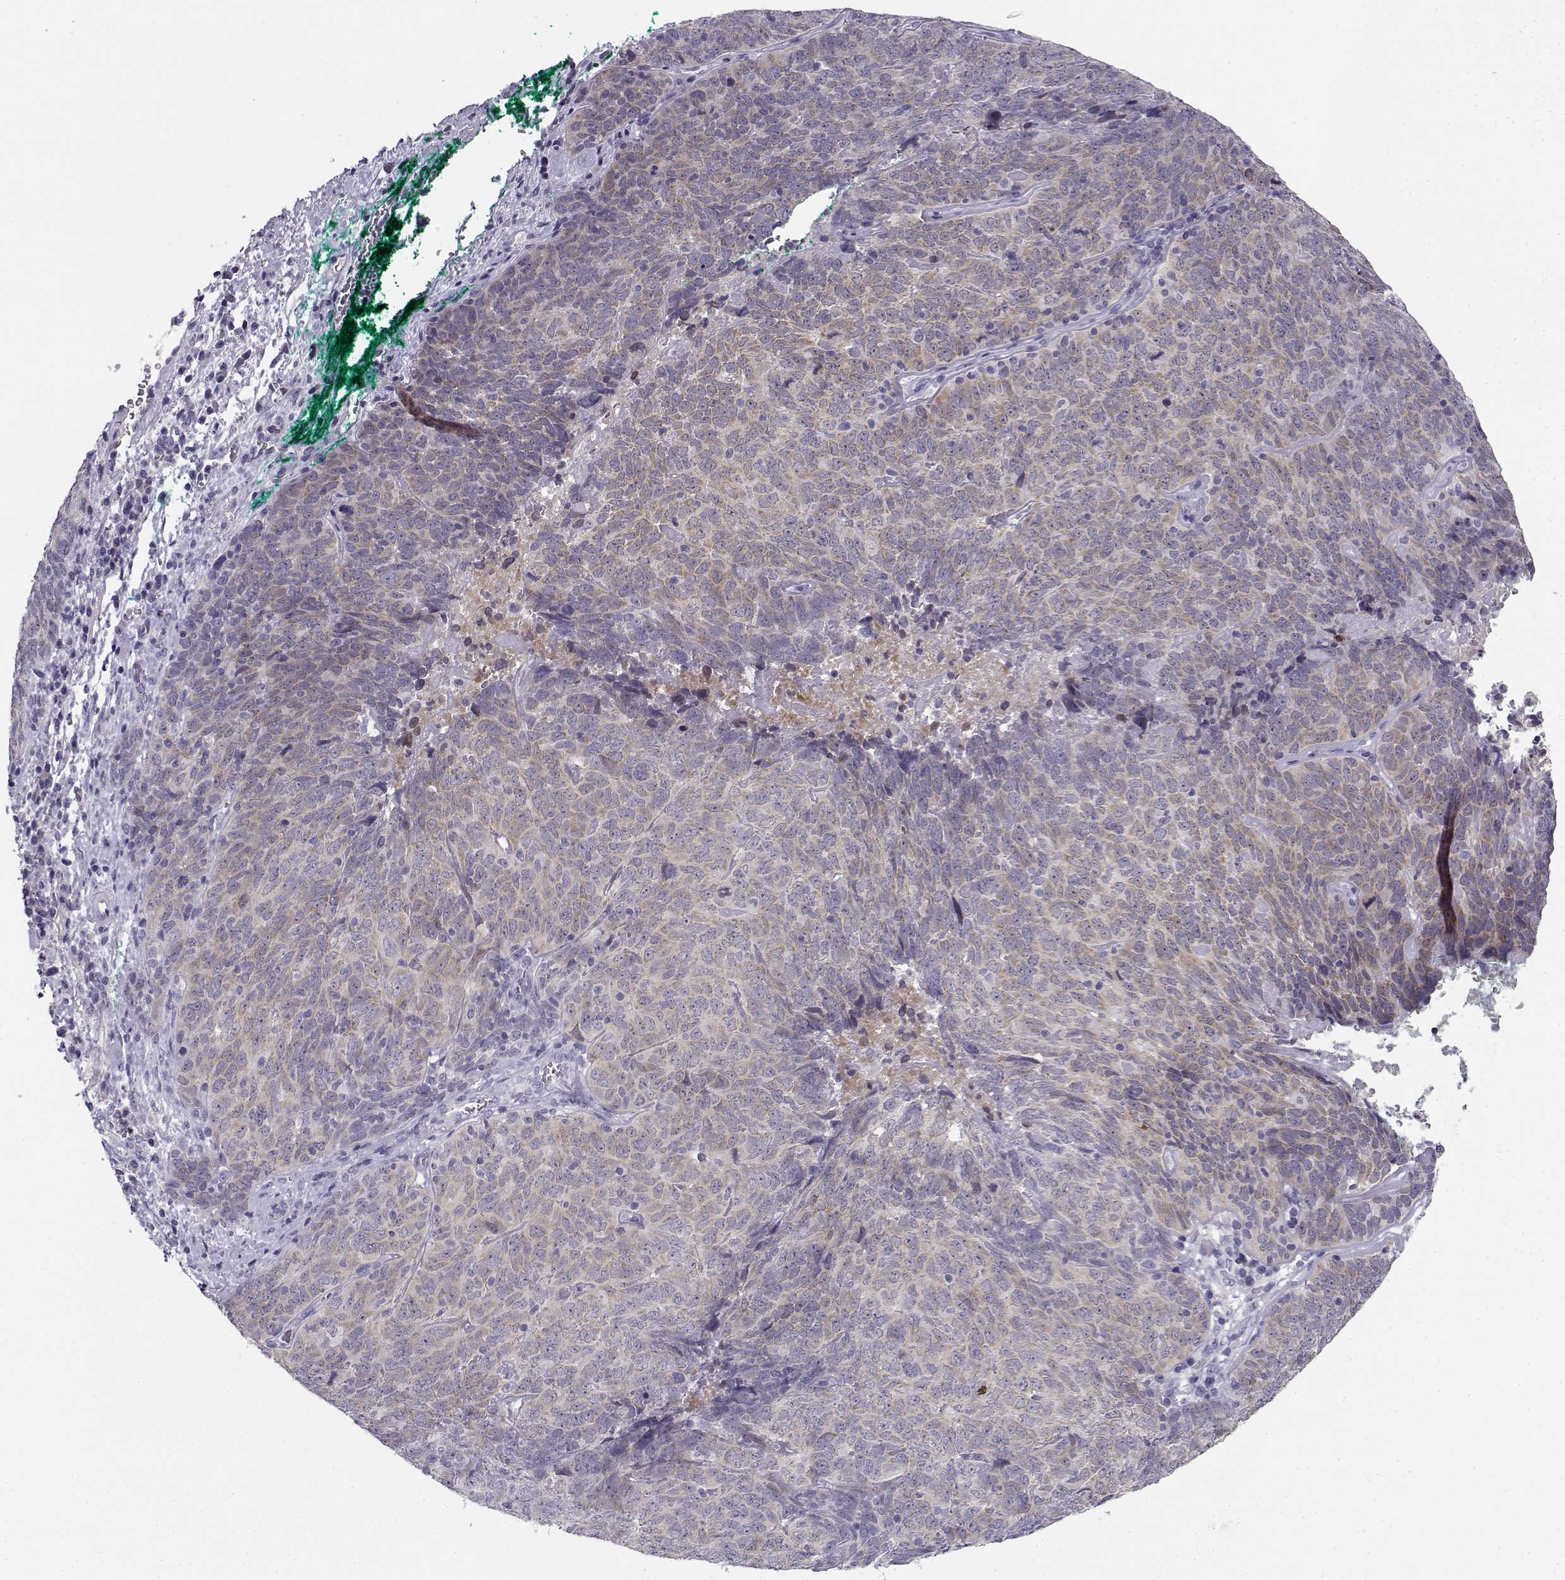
{"staining": {"intensity": "weak", "quantity": "<25%", "location": "cytoplasmic/membranous"}, "tissue": "skin cancer", "cell_type": "Tumor cells", "image_type": "cancer", "snomed": [{"axis": "morphology", "description": "Squamous cell carcinoma, NOS"}, {"axis": "topography", "description": "Skin"}, {"axis": "topography", "description": "Anal"}], "caption": "Photomicrograph shows no significant protein expression in tumor cells of squamous cell carcinoma (skin).", "gene": "DDX25", "patient": {"sex": "female", "age": 51}}